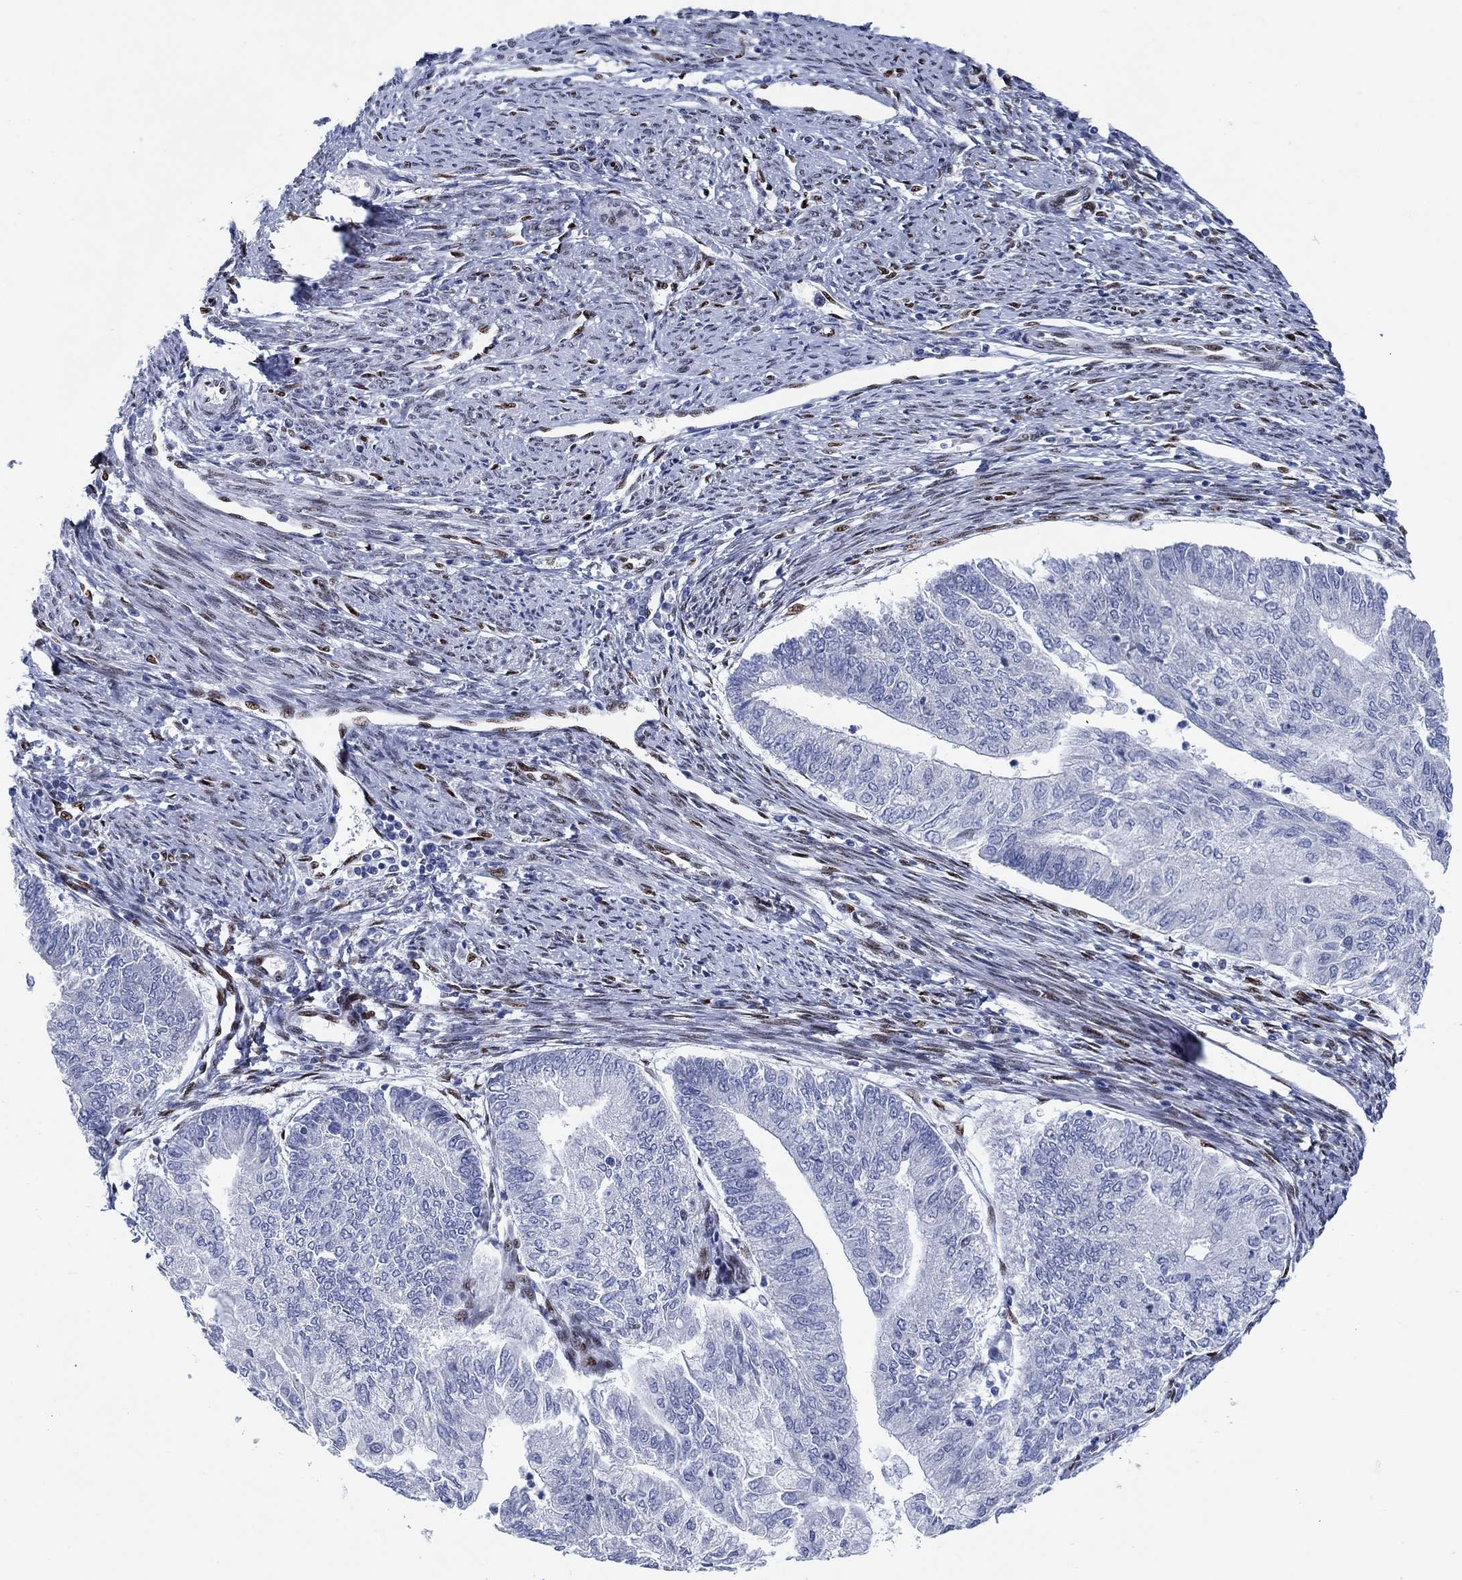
{"staining": {"intensity": "negative", "quantity": "none", "location": "none"}, "tissue": "endometrial cancer", "cell_type": "Tumor cells", "image_type": "cancer", "snomed": [{"axis": "morphology", "description": "Adenocarcinoma, NOS"}, {"axis": "topography", "description": "Endometrium"}], "caption": "IHC photomicrograph of neoplastic tissue: endometrial adenocarcinoma stained with DAB (3,3'-diaminobenzidine) exhibits no significant protein expression in tumor cells. (IHC, brightfield microscopy, high magnification).", "gene": "ZEB1", "patient": {"sex": "female", "age": 59}}